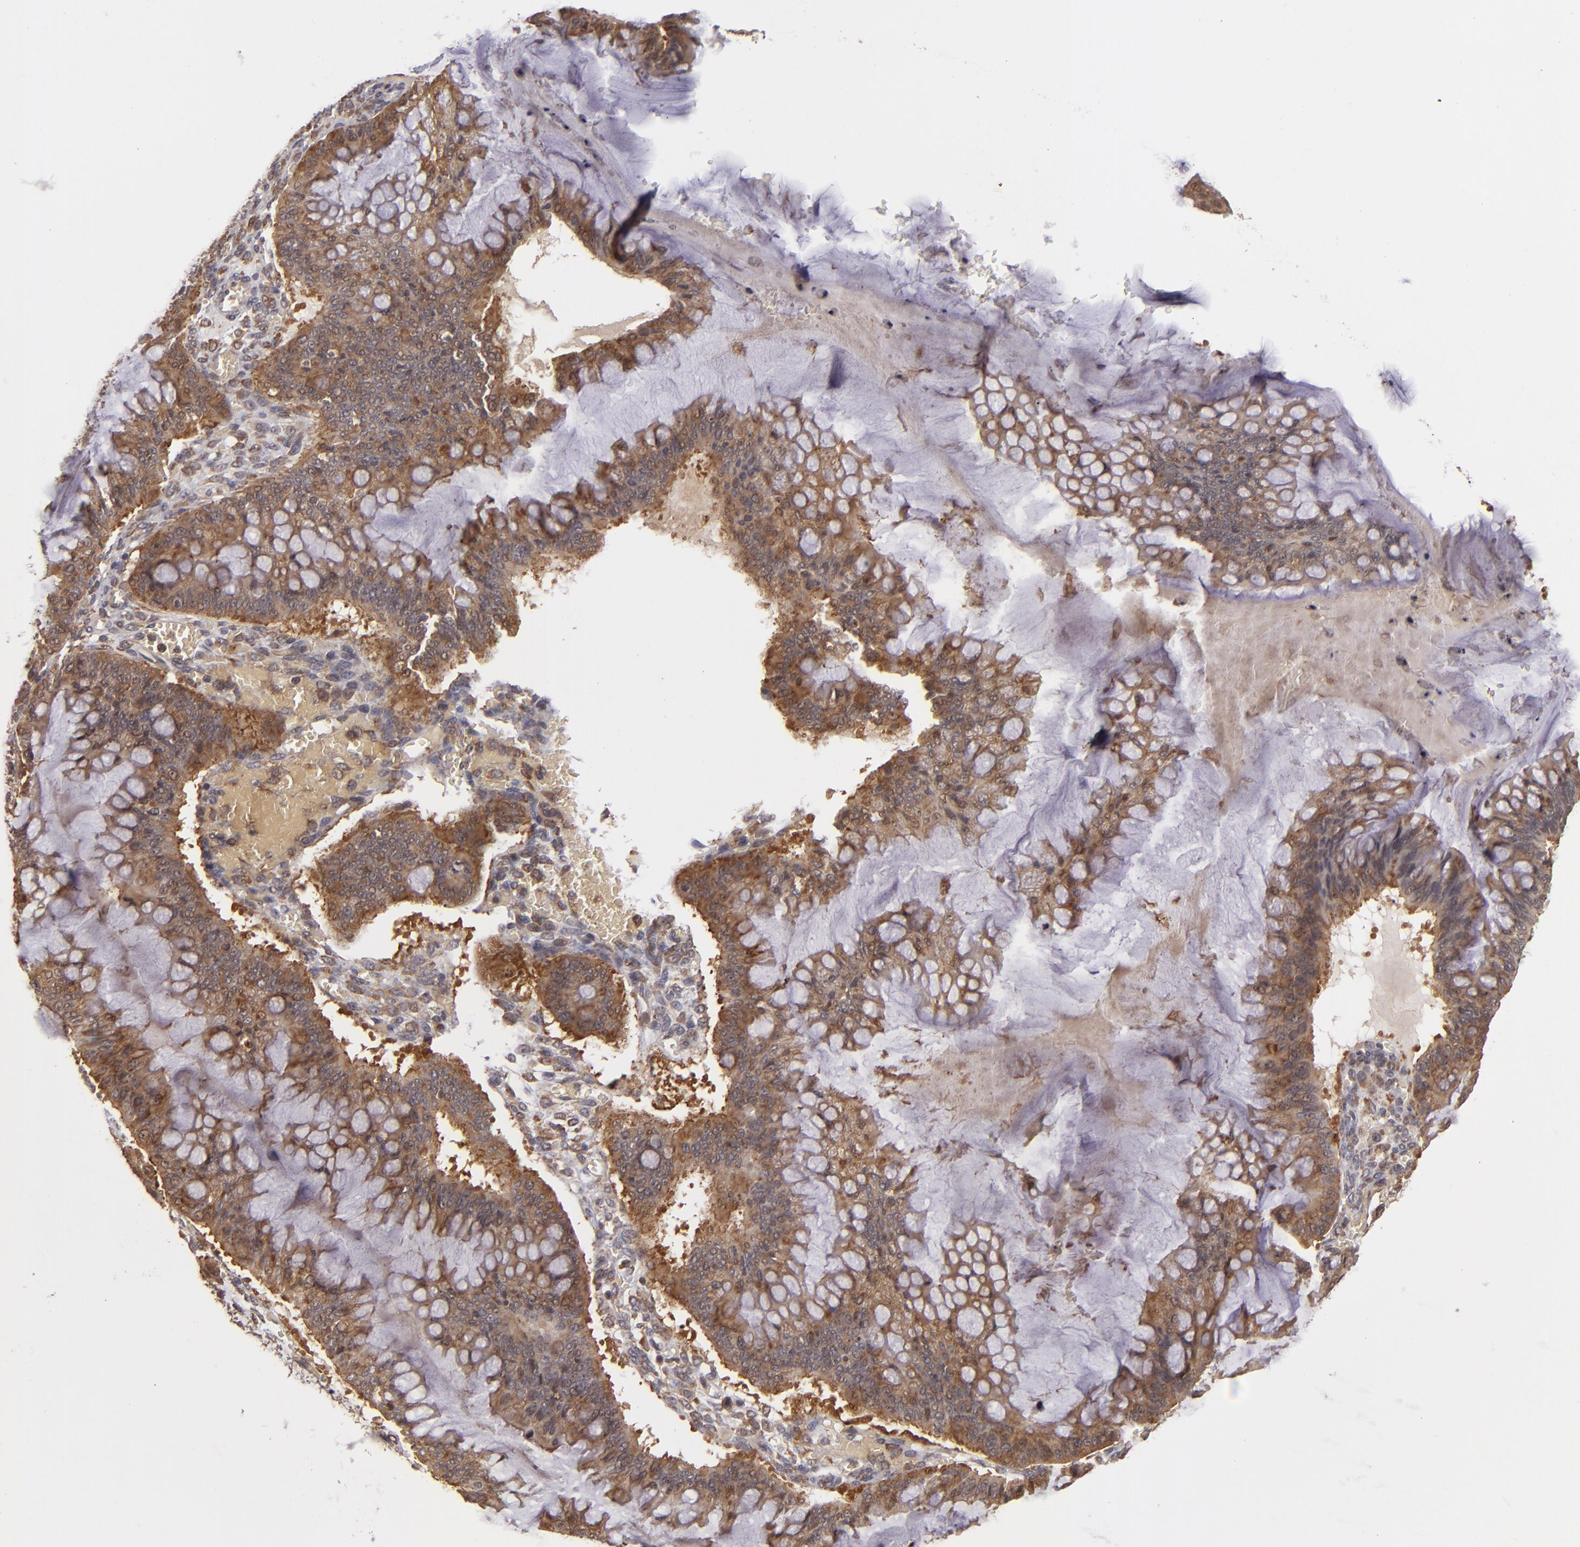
{"staining": {"intensity": "moderate", "quantity": ">75%", "location": "cytoplasmic/membranous"}, "tissue": "ovarian cancer", "cell_type": "Tumor cells", "image_type": "cancer", "snomed": [{"axis": "morphology", "description": "Cystadenocarcinoma, mucinous, NOS"}, {"axis": "topography", "description": "Ovary"}], "caption": "An immunohistochemistry image of tumor tissue is shown. Protein staining in brown labels moderate cytoplasmic/membranous positivity in ovarian cancer within tumor cells.", "gene": "MAPK3", "patient": {"sex": "female", "age": 73}}